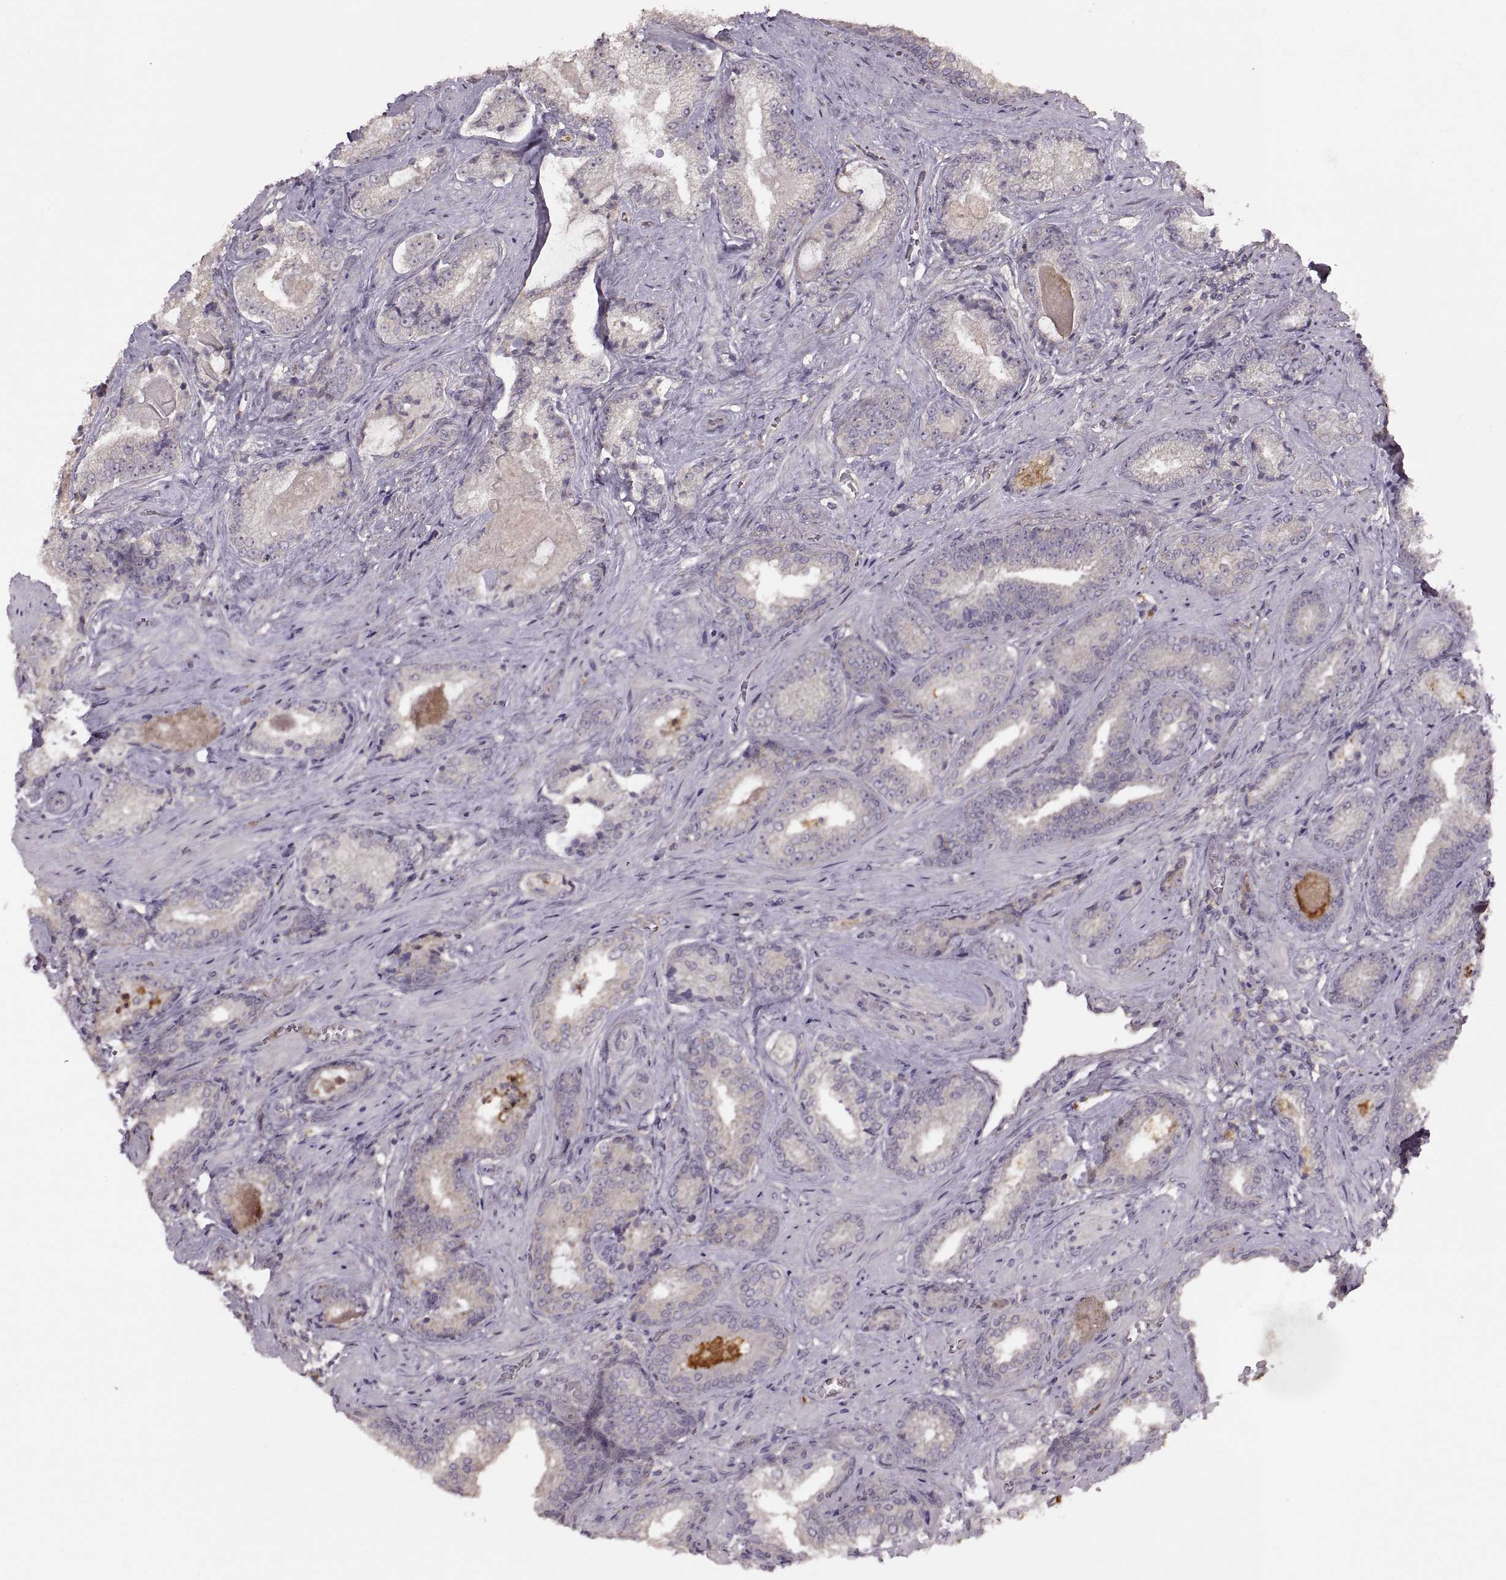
{"staining": {"intensity": "negative", "quantity": "none", "location": "none"}, "tissue": "prostate cancer", "cell_type": "Tumor cells", "image_type": "cancer", "snomed": [{"axis": "morphology", "description": "Adenocarcinoma, Low grade"}, {"axis": "topography", "description": "Prostate"}], "caption": "IHC of human prostate adenocarcinoma (low-grade) reveals no staining in tumor cells. The staining is performed using DAB (3,3'-diaminobenzidine) brown chromogen with nuclei counter-stained in using hematoxylin.", "gene": "PIERCE1", "patient": {"sex": "male", "age": 61}}